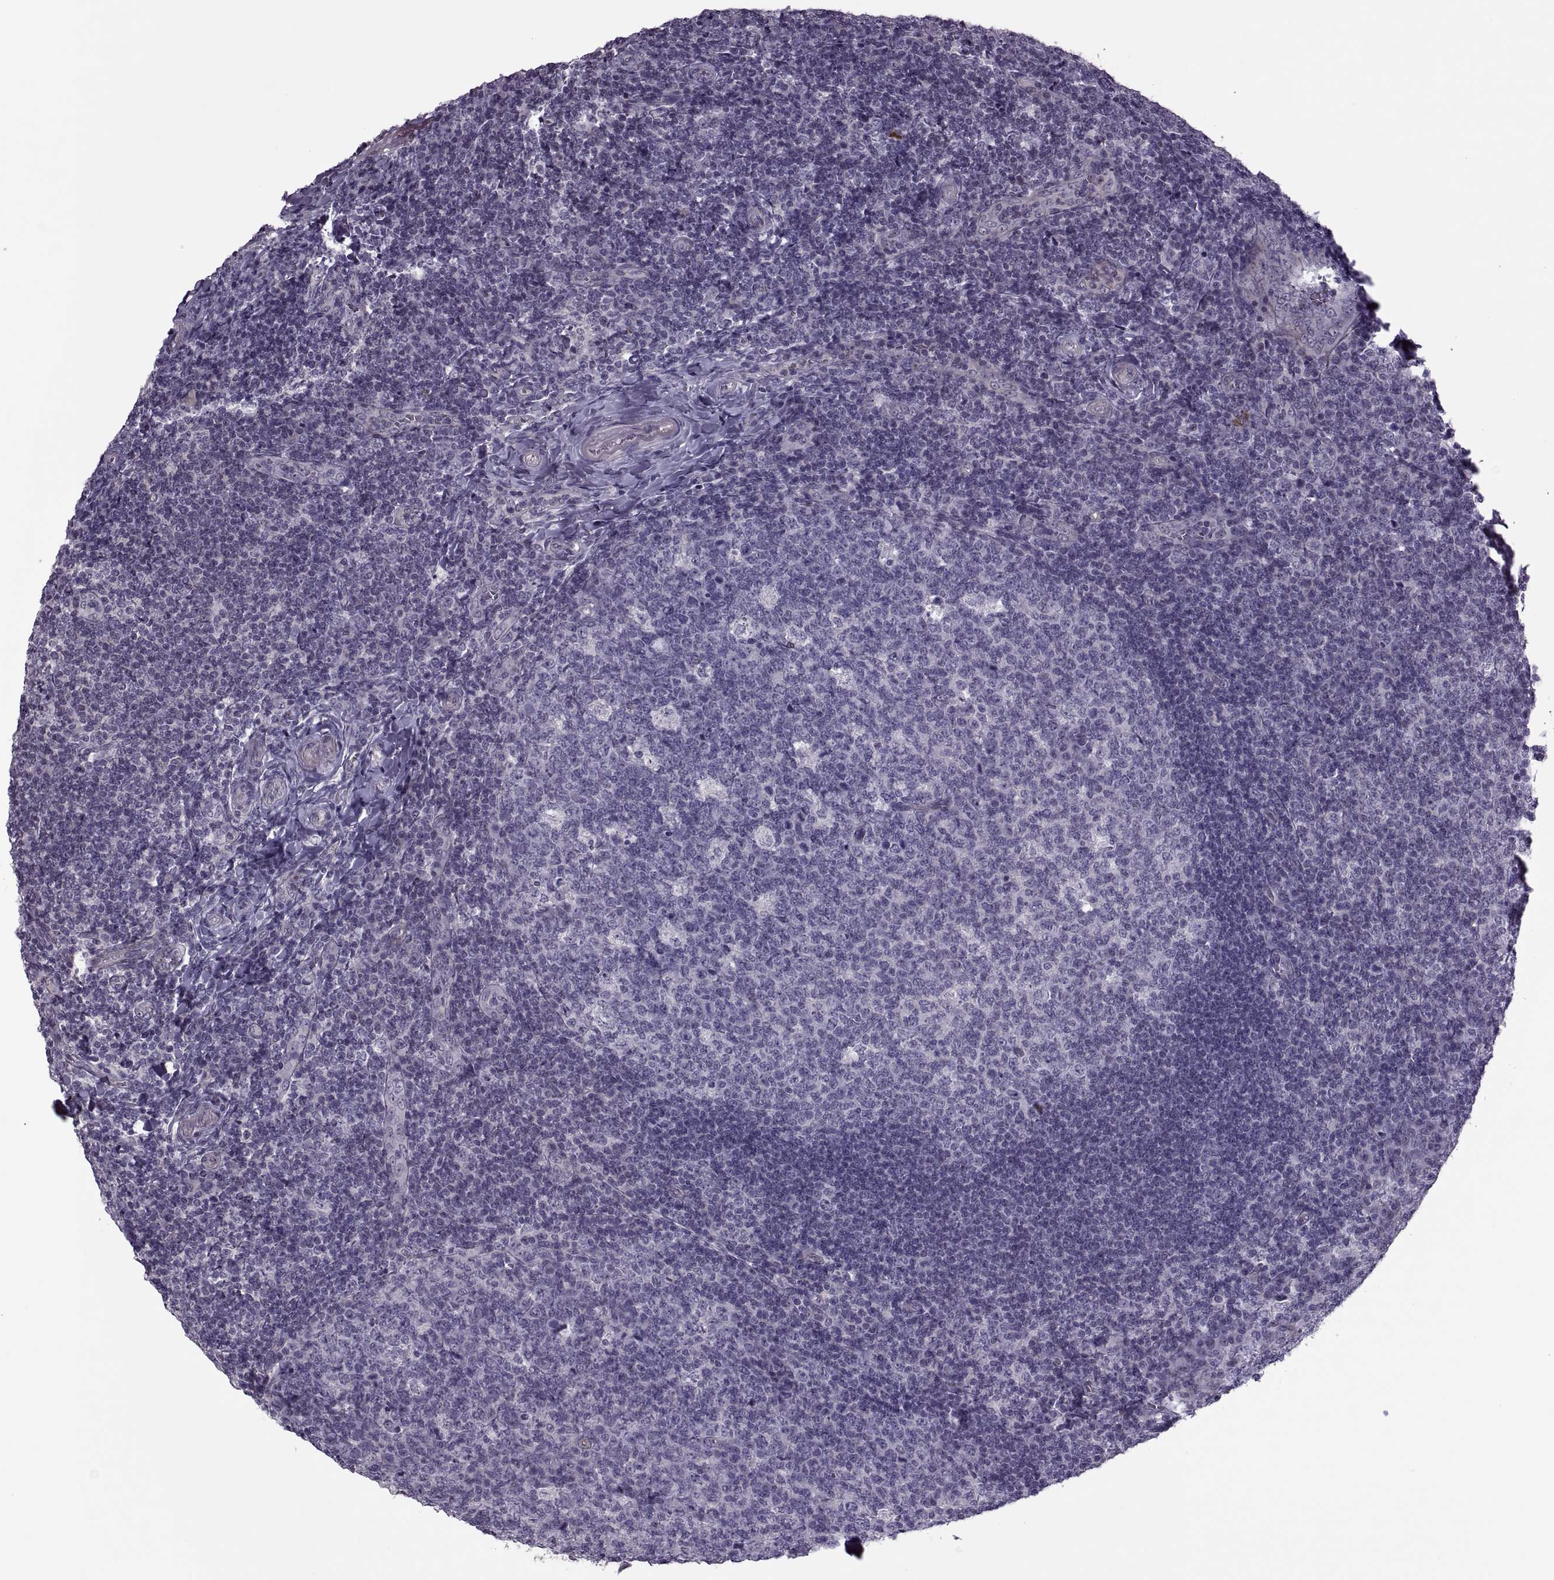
{"staining": {"intensity": "negative", "quantity": "none", "location": "none"}, "tissue": "tonsil", "cell_type": "Germinal center cells", "image_type": "normal", "snomed": [{"axis": "morphology", "description": "Normal tissue, NOS"}, {"axis": "topography", "description": "Tonsil"}], "caption": "A histopathology image of tonsil stained for a protein displays no brown staining in germinal center cells.", "gene": "ODF3", "patient": {"sex": "male", "age": 17}}